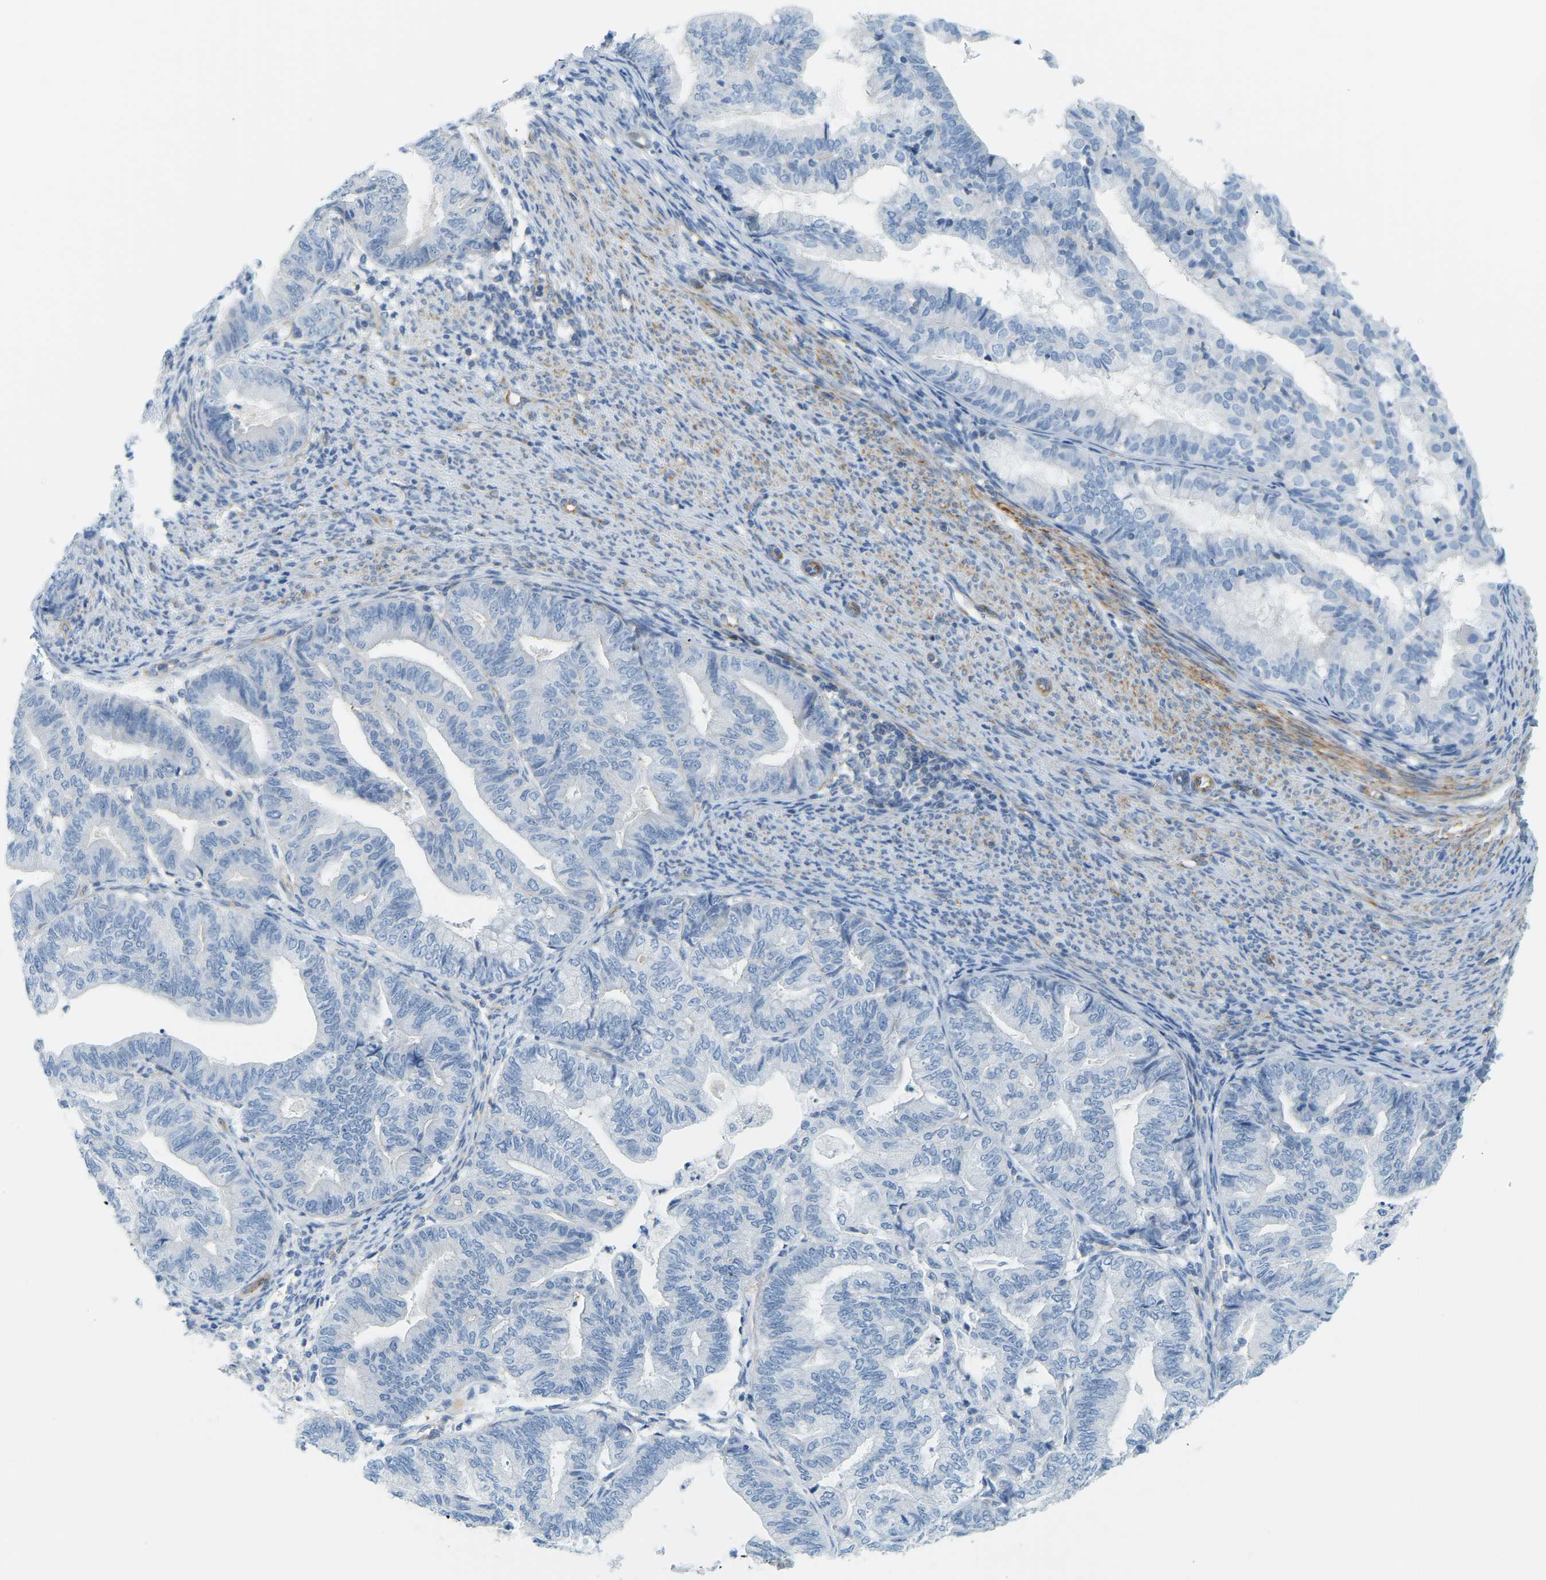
{"staining": {"intensity": "negative", "quantity": "none", "location": "none"}, "tissue": "endometrial cancer", "cell_type": "Tumor cells", "image_type": "cancer", "snomed": [{"axis": "morphology", "description": "Adenocarcinoma, NOS"}, {"axis": "topography", "description": "Endometrium"}], "caption": "Tumor cells show no significant expression in endometrial cancer (adenocarcinoma).", "gene": "MYL3", "patient": {"sex": "female", "age": 79}}